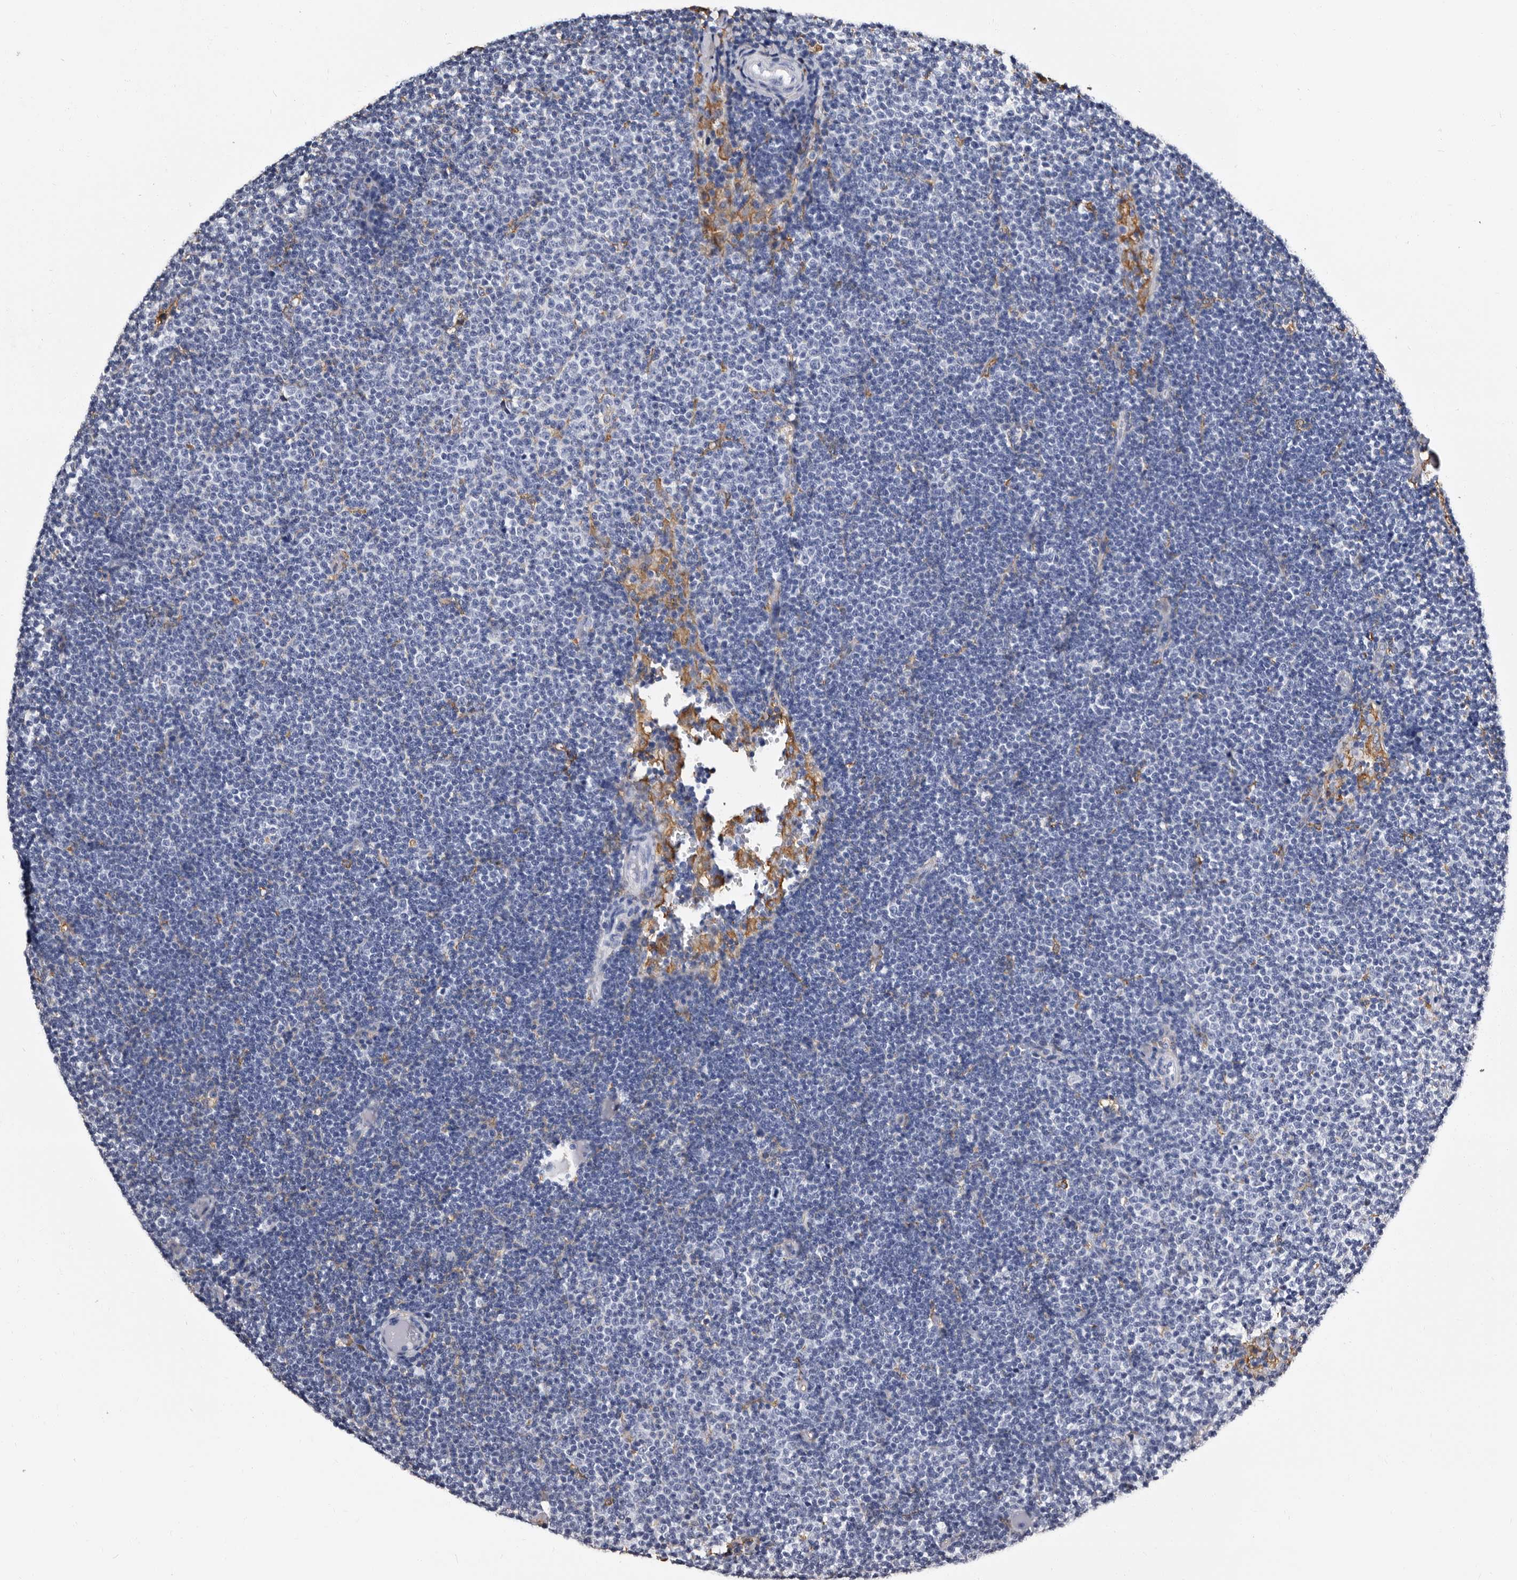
{"staining": {"intensity": "negative", "quantity": "none", "location": "none"}, "tissue": "lymphoma", "cell_type": "Tumor cells", "image_type": "cancer", "snomed": [{"axis": "morphology", "description": "Malignant lymphoma, non-Hodgkin's type, Low grade"}, {"axis": "topography", "description": "Lymph node"}], "caption": "A photomicrograph of lymphoma stained for a protein shows no brown staining in tumor cells. Brightfield microscopy of immunohistochemistry (IHC) stained with DAB (brown) and hematoxylin (blue), captured at high magnification.", "gene": "EPB41L3", "patient": {"sex": "female", "age": 53}}